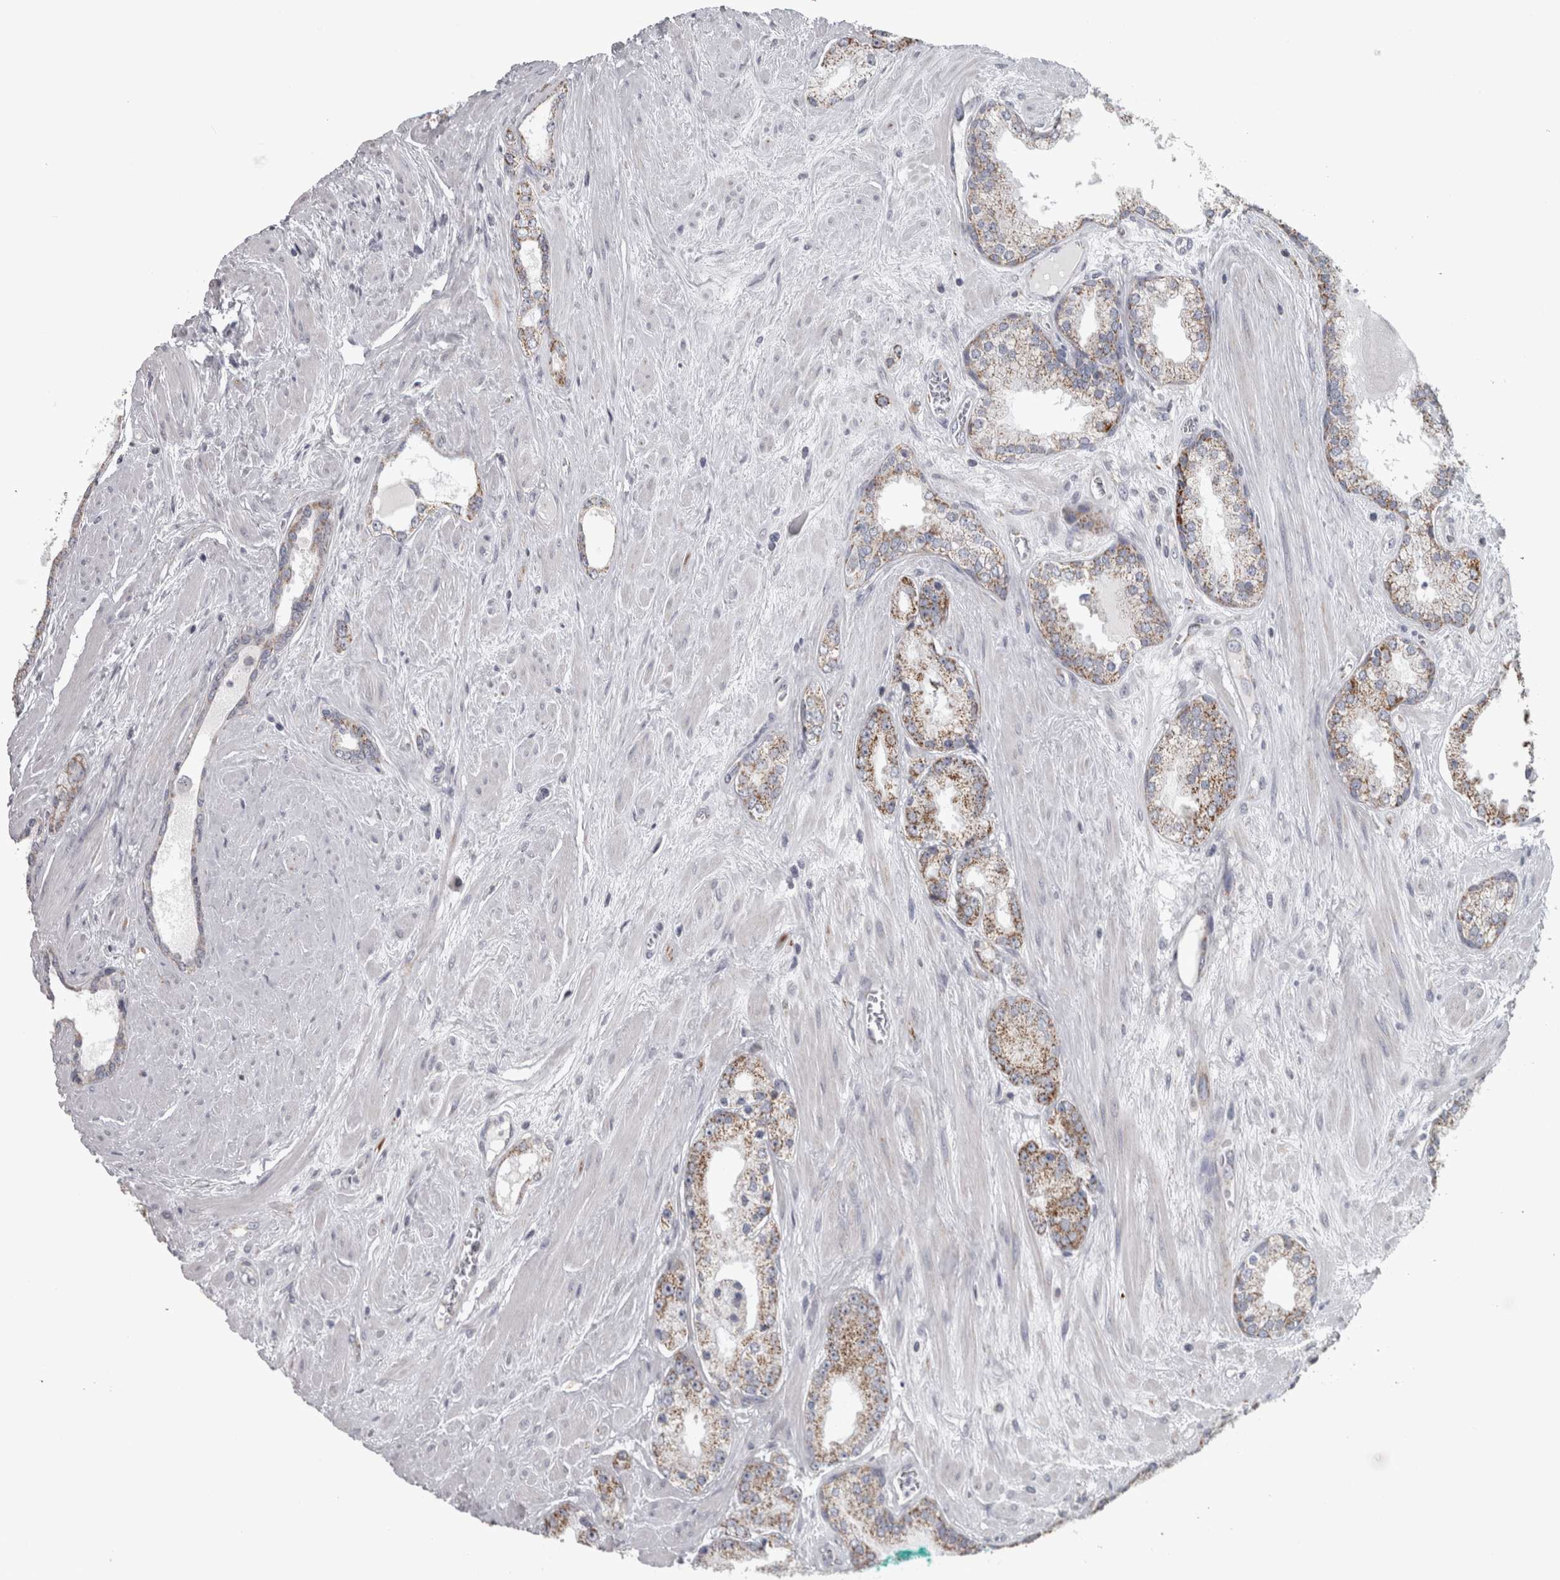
{"staining": {"intensity": "moderate", "quantity": ">75%", "location": "cytoplasmic/membranous"}, "tissue": "prostate cancer", "cell_type": "Tumor cells", "image_type": "cancer", "snomed": [{"axis": "morphology", "description": "Adenocarcinoma, Low grade"}, {"axis": "topography", "description": "Prostate"}], "caption": "Human prostate cancer stained for a protein (brown) exhibits moderate cytoplasmic/membranous positive expression in approximately >75% of tumor cells.", "gene": "DBT", "patient": {"sex": "male", "age": 62}}